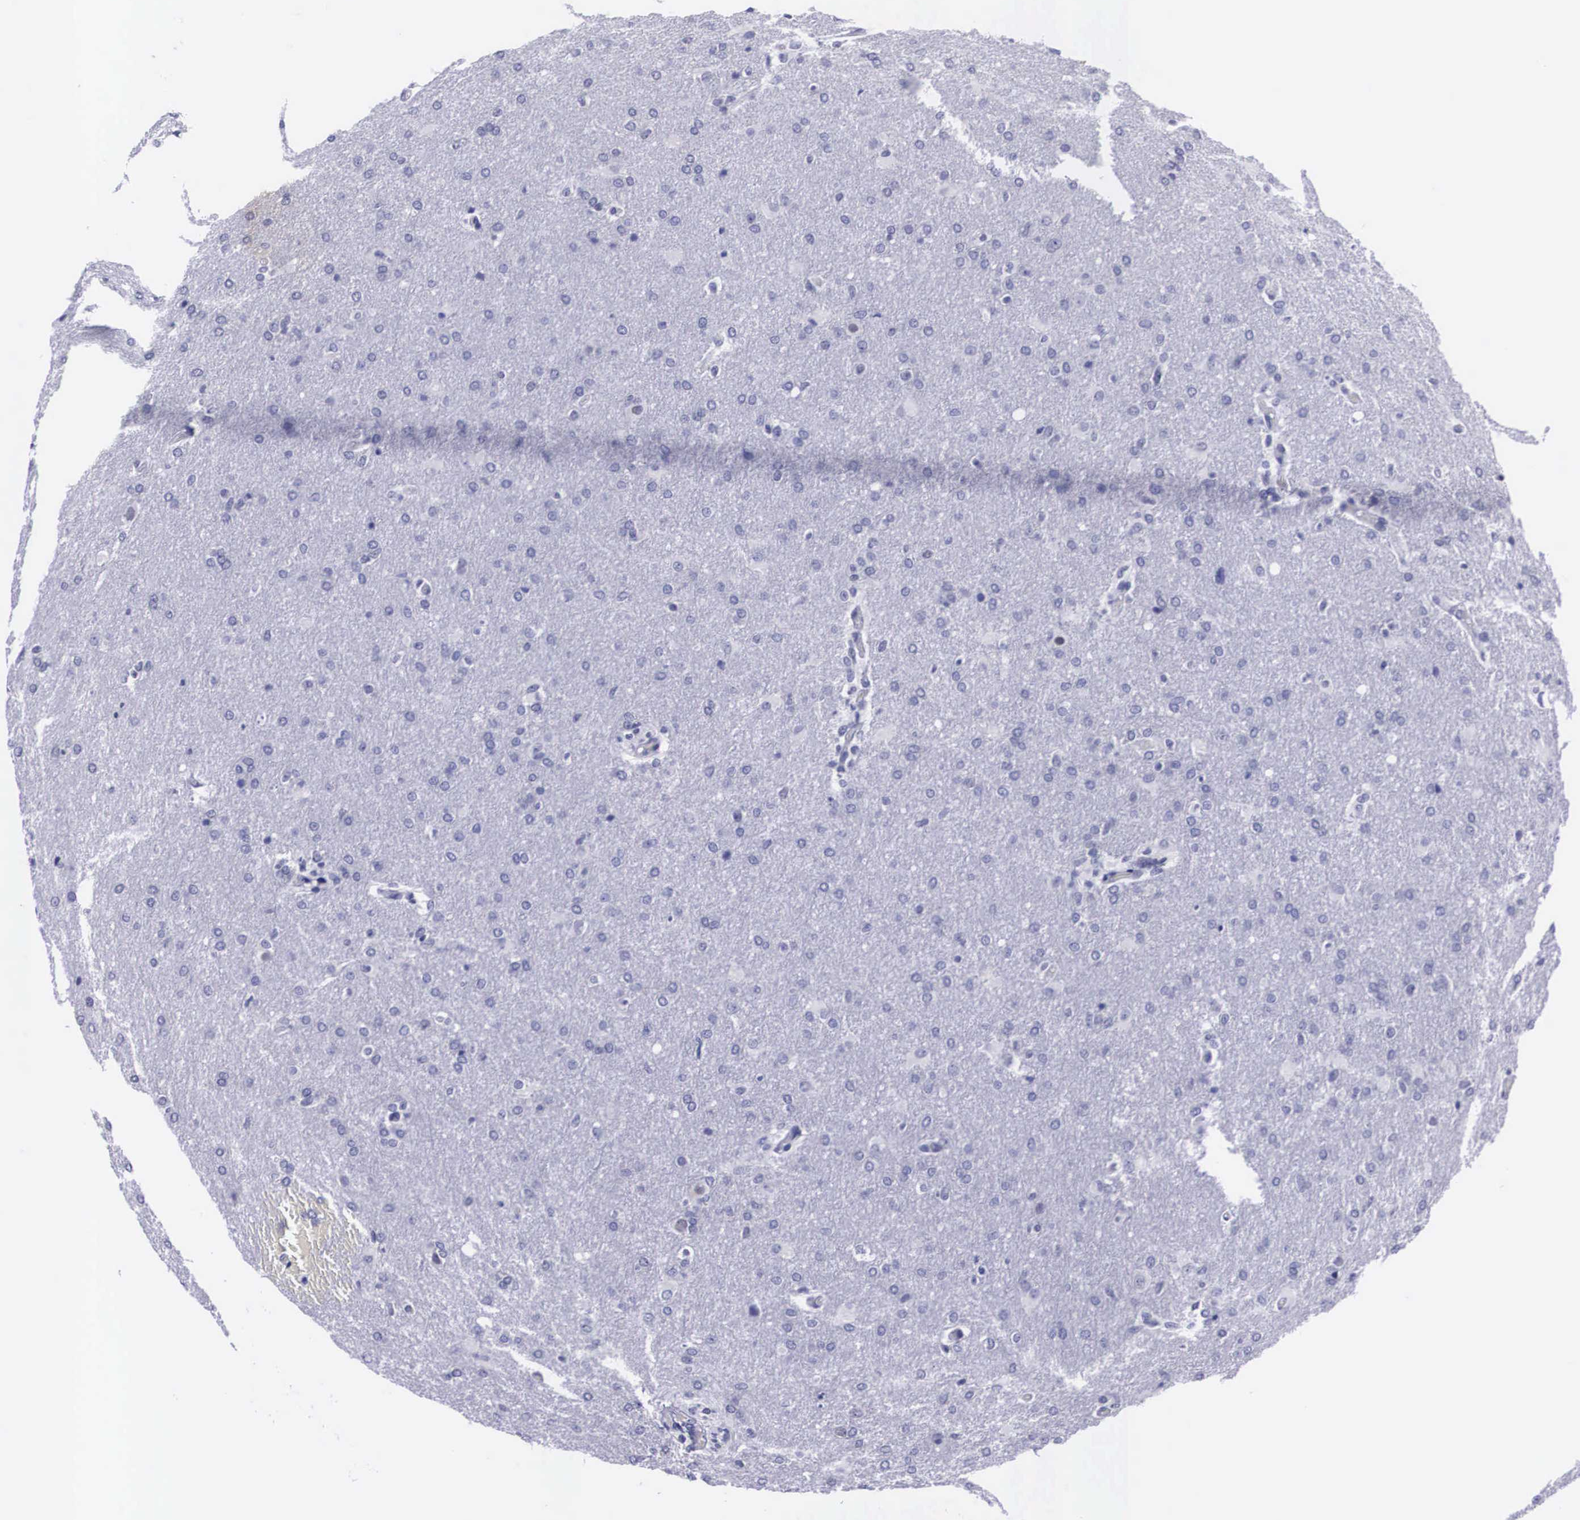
{"staining": {"intensity": "negative", "quantity": "none", "location": "none"}, "tissue": "glioma", "cell_type": "Tumor cells", "image_type": "cancer", "snomed": [{"axis": "morphology", "description": "Glioma, malignant, High grade"}, {"axis": "topography", "description": "Brain"}], "caption": "This photomicrograph is of glioma stained with immunohistochemistry to label a protein in brown with the nuclei are counter-stained blue. There is no positivity in tumor cells.", "gene": "C22orf31", "patient": {"sex": "male", "age": 68}}